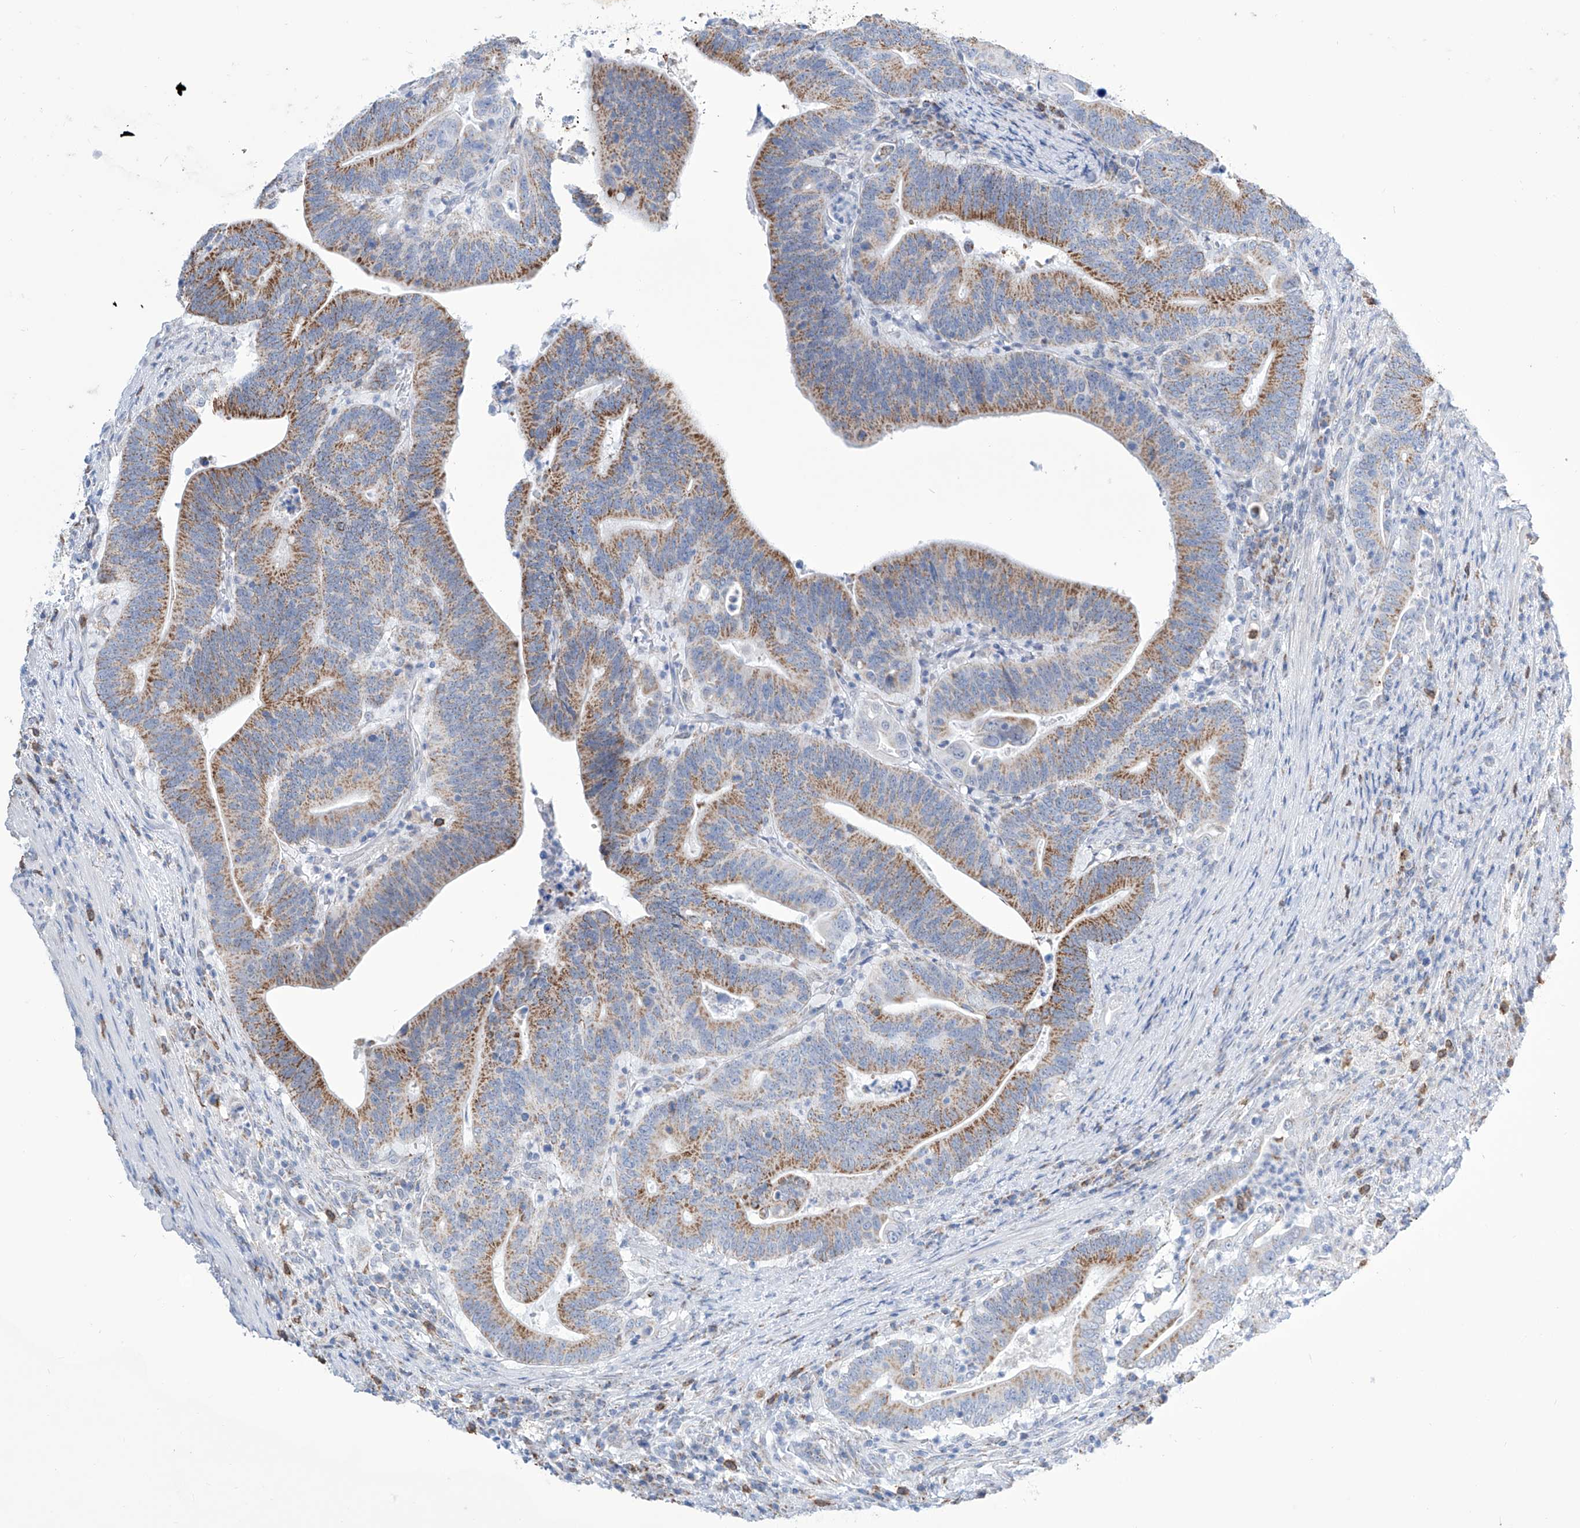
{"staining": {"intensity": "moderate", "quantity": ">75%", "location": "cytoplasmic/membranous"}, "tissue": "colorectal cancer", "cell_type": "Tumor cells", "image_type": "cancer", "snomed": [{"axis": "morphology", "description": "Adenocarcinoma, NOS"}, {"axis": "topography", "description": "Colon"}], "caption": "DAB (3,3'-diaminobenzidine) immunohistochemical staining of human colorectal cancer (adenocarcinoma) displays moderate cytoplasmic/membranous protein positivity in approximately >75% of tumor cells. The staining was performed using DAB to visualize the protein expression in brown, while the nuclei were stained in blue with hematoxylin (Magnification: 20x).", "gene": "ALDH6A1", "patient": {"sex": "female", "age": 66}}